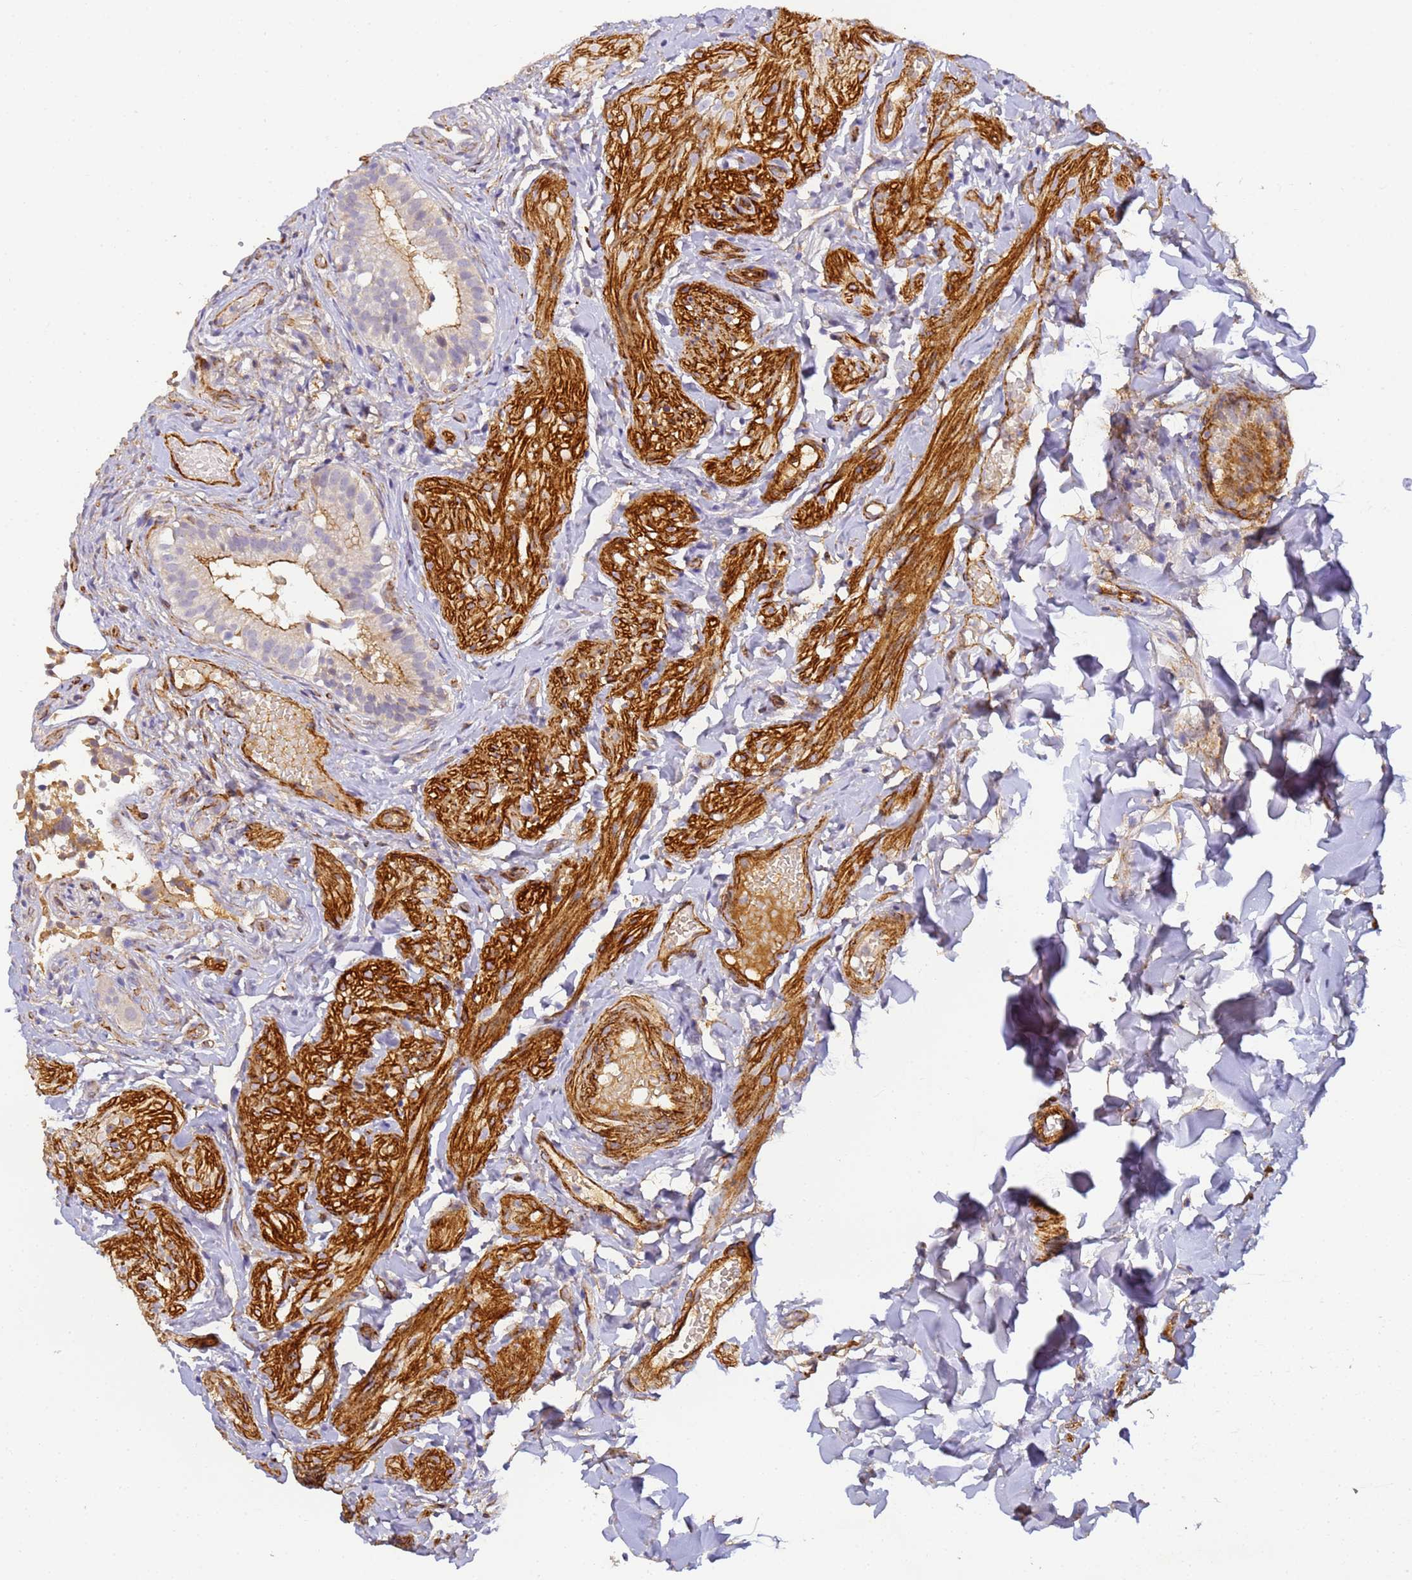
{"staining": {"intensity": "moderate", "quantity": "<25%", "location": "cytoplasmic/membranous"}, "tissue": "gallbladder", "cell_type": "Glandular cells", "image_type": "normal", "snomed": [{"axis": "morphology", "description": "Normal tissue, NOS"}, {"axis": "topography", "description": "Gallbladder"}], "caption": "Moderate cytoplasmic/membranous positivity for a protein is present in about <25% of glandular cells of benign gallbladder using immunohistochemistry (IHC).", "gene": "CFHR1", "patient": {"sex": "female", "age": 47}}